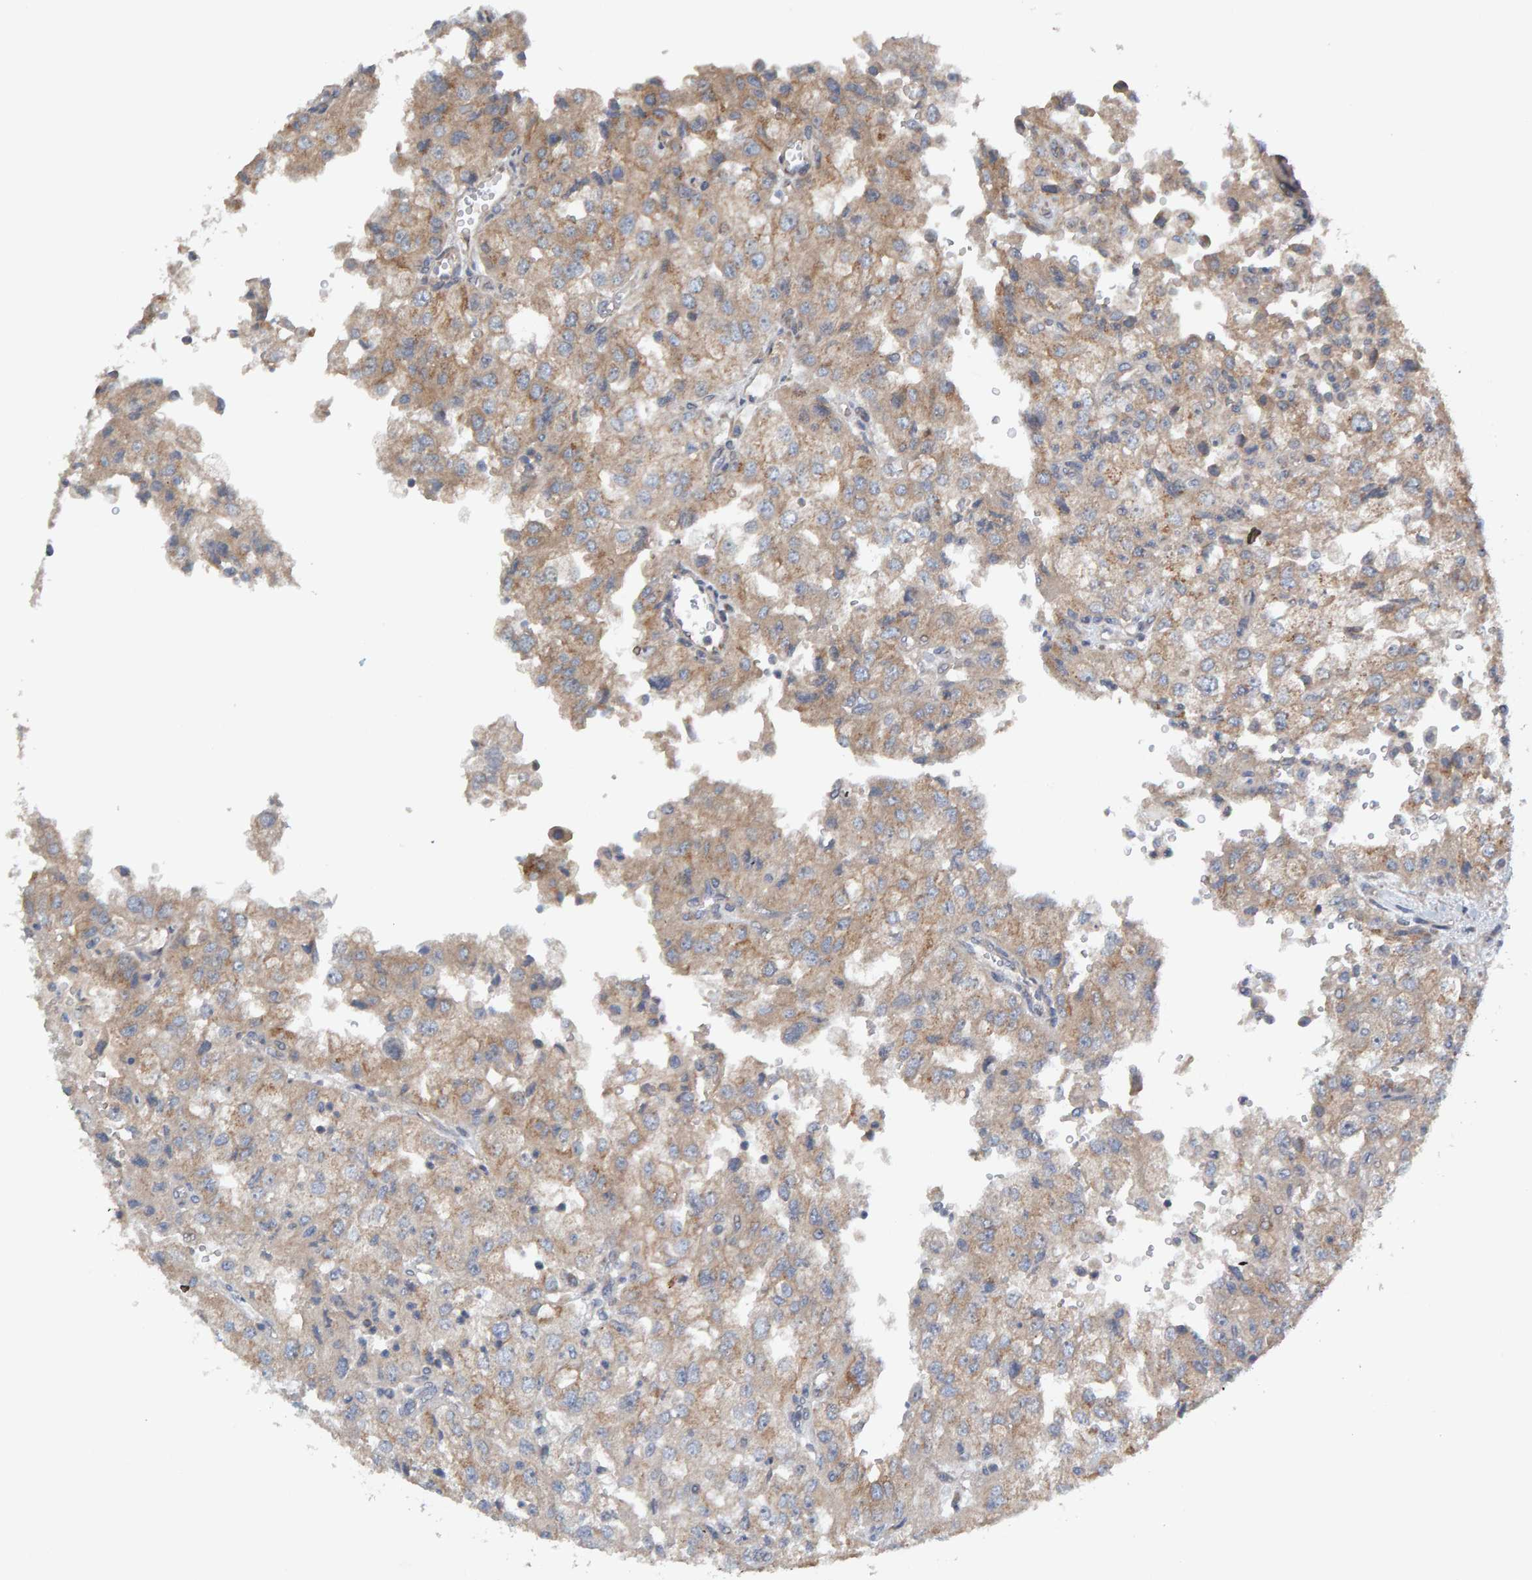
{"staining": {"intensity": "weak", "quantity": "25%-75%", "location": "cytoplasmic/membranous"}, "tissue": "renal cancer", "cell_type": "Tumor cells", "image_type": "cancer", "snomed": [{"axis": "morphology", "description": "Adenocarcinoma, NOS"}, {"axis": "topography", "description": "Kidney"}], "caption": "Renal cancer stained with DAB (3,3'-diaminobenzidine) immunohistochemistry (IHC) demonstrates low levels of weak cytoplasmic/membranous positivity in approximately 25%-75% of tumor cells.", "gene": "CCM2", "patient": {"sex": "female", "age": 54}}